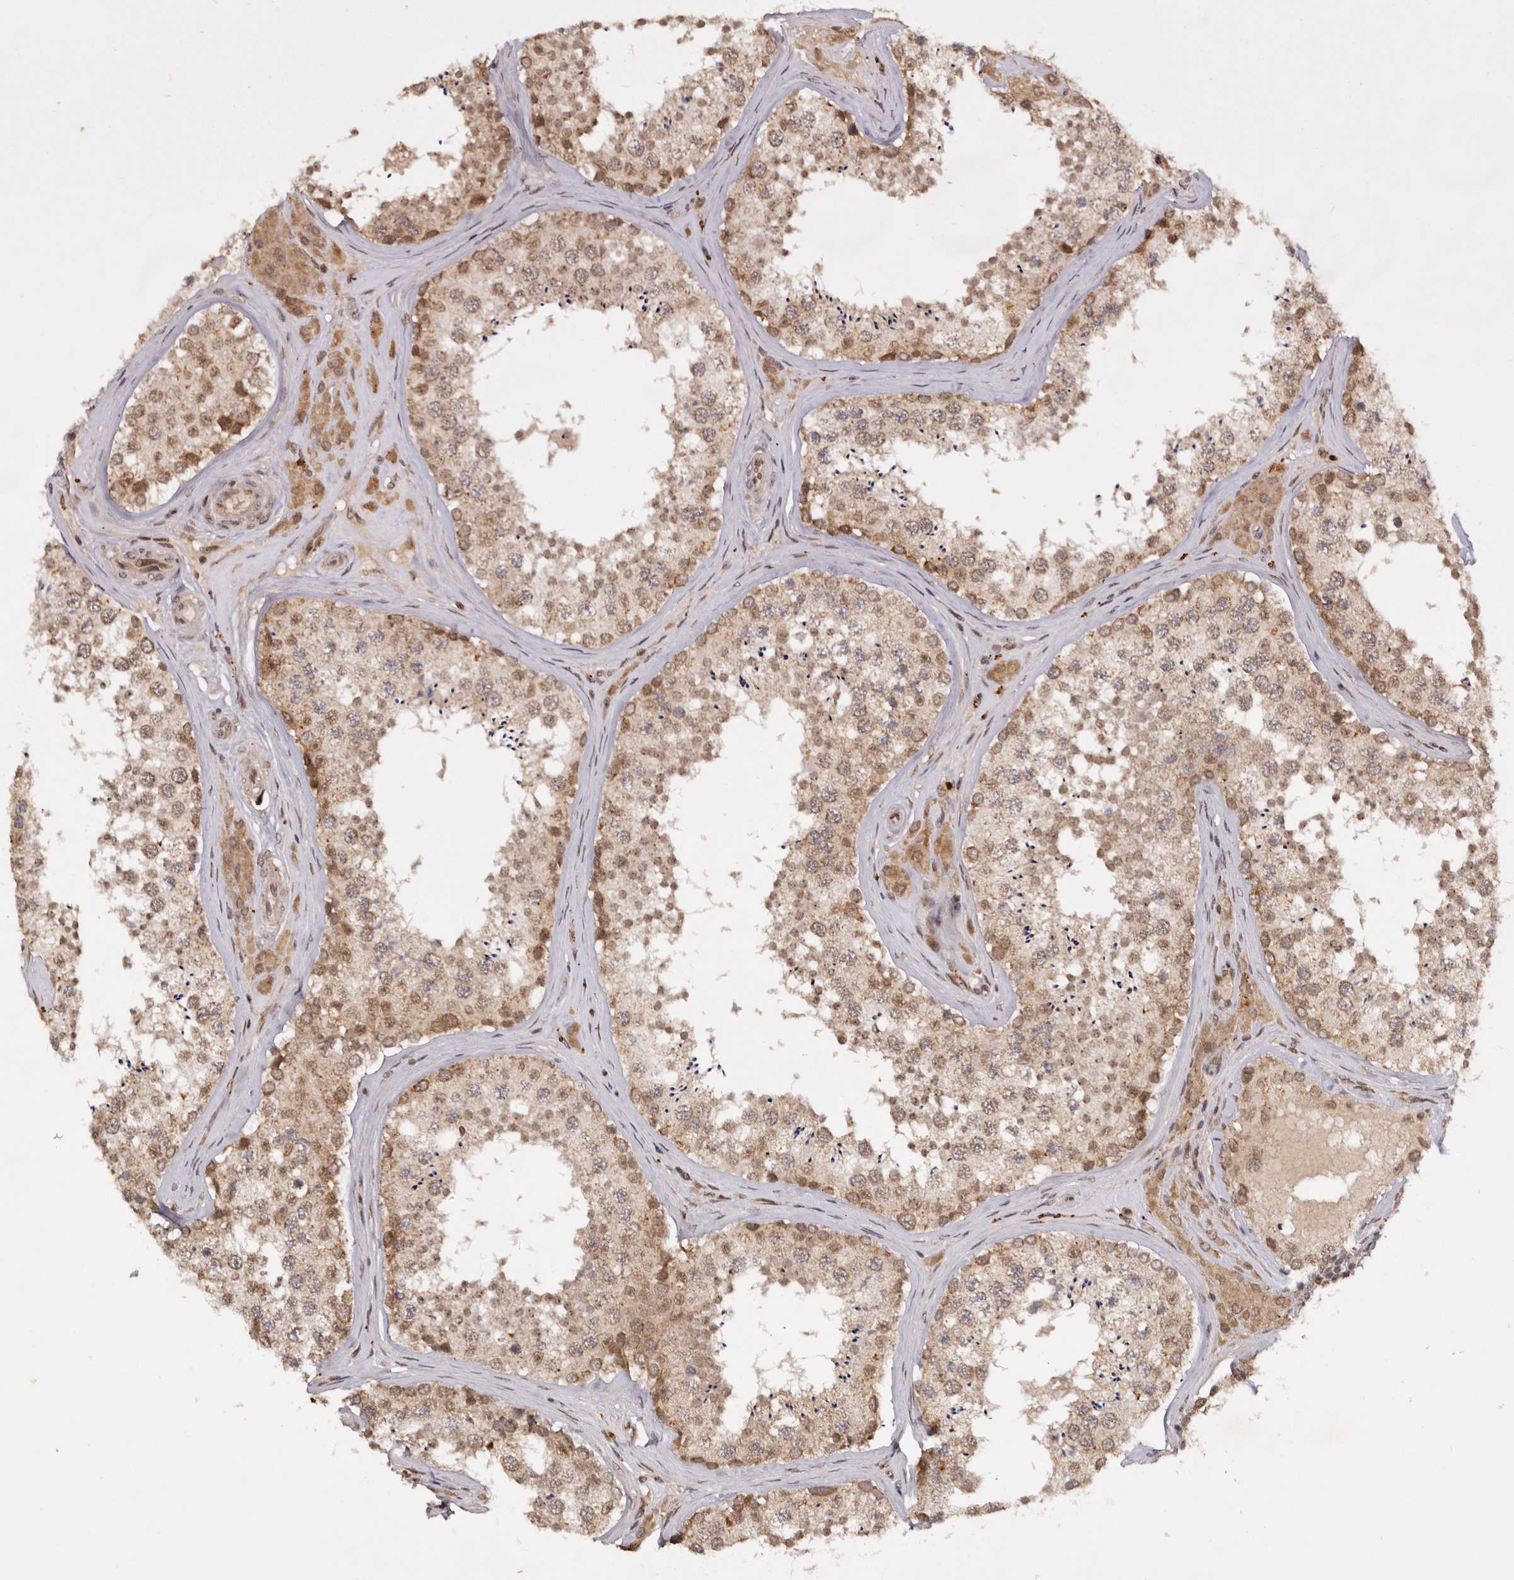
{"staining": {"intensity": "moderate", "quantity": ">75%", "location": "cytoplasmic/membranous"}, "tissue": "testis", "cell_type": "Cells in seminiferous ducts", "image_type": "normal", "snomed": [{"axis": "morphology", "description": "Normal tissue, NOS"}, {"axis": "topography", "description": "Testis"}], "caption": "Immunohistochemical staining of unremarkable human testis reveals >75% levels of moderate cytoplasmic/membranous protein positivity in approximately >75% of cells in seminiferous ducts. (DAB (3,3'-diaminobenzidine) IHC with brightfield microscopy, high magnification).", "gene": "TARS2", "patient": {"sex": "male", "age": 46}}